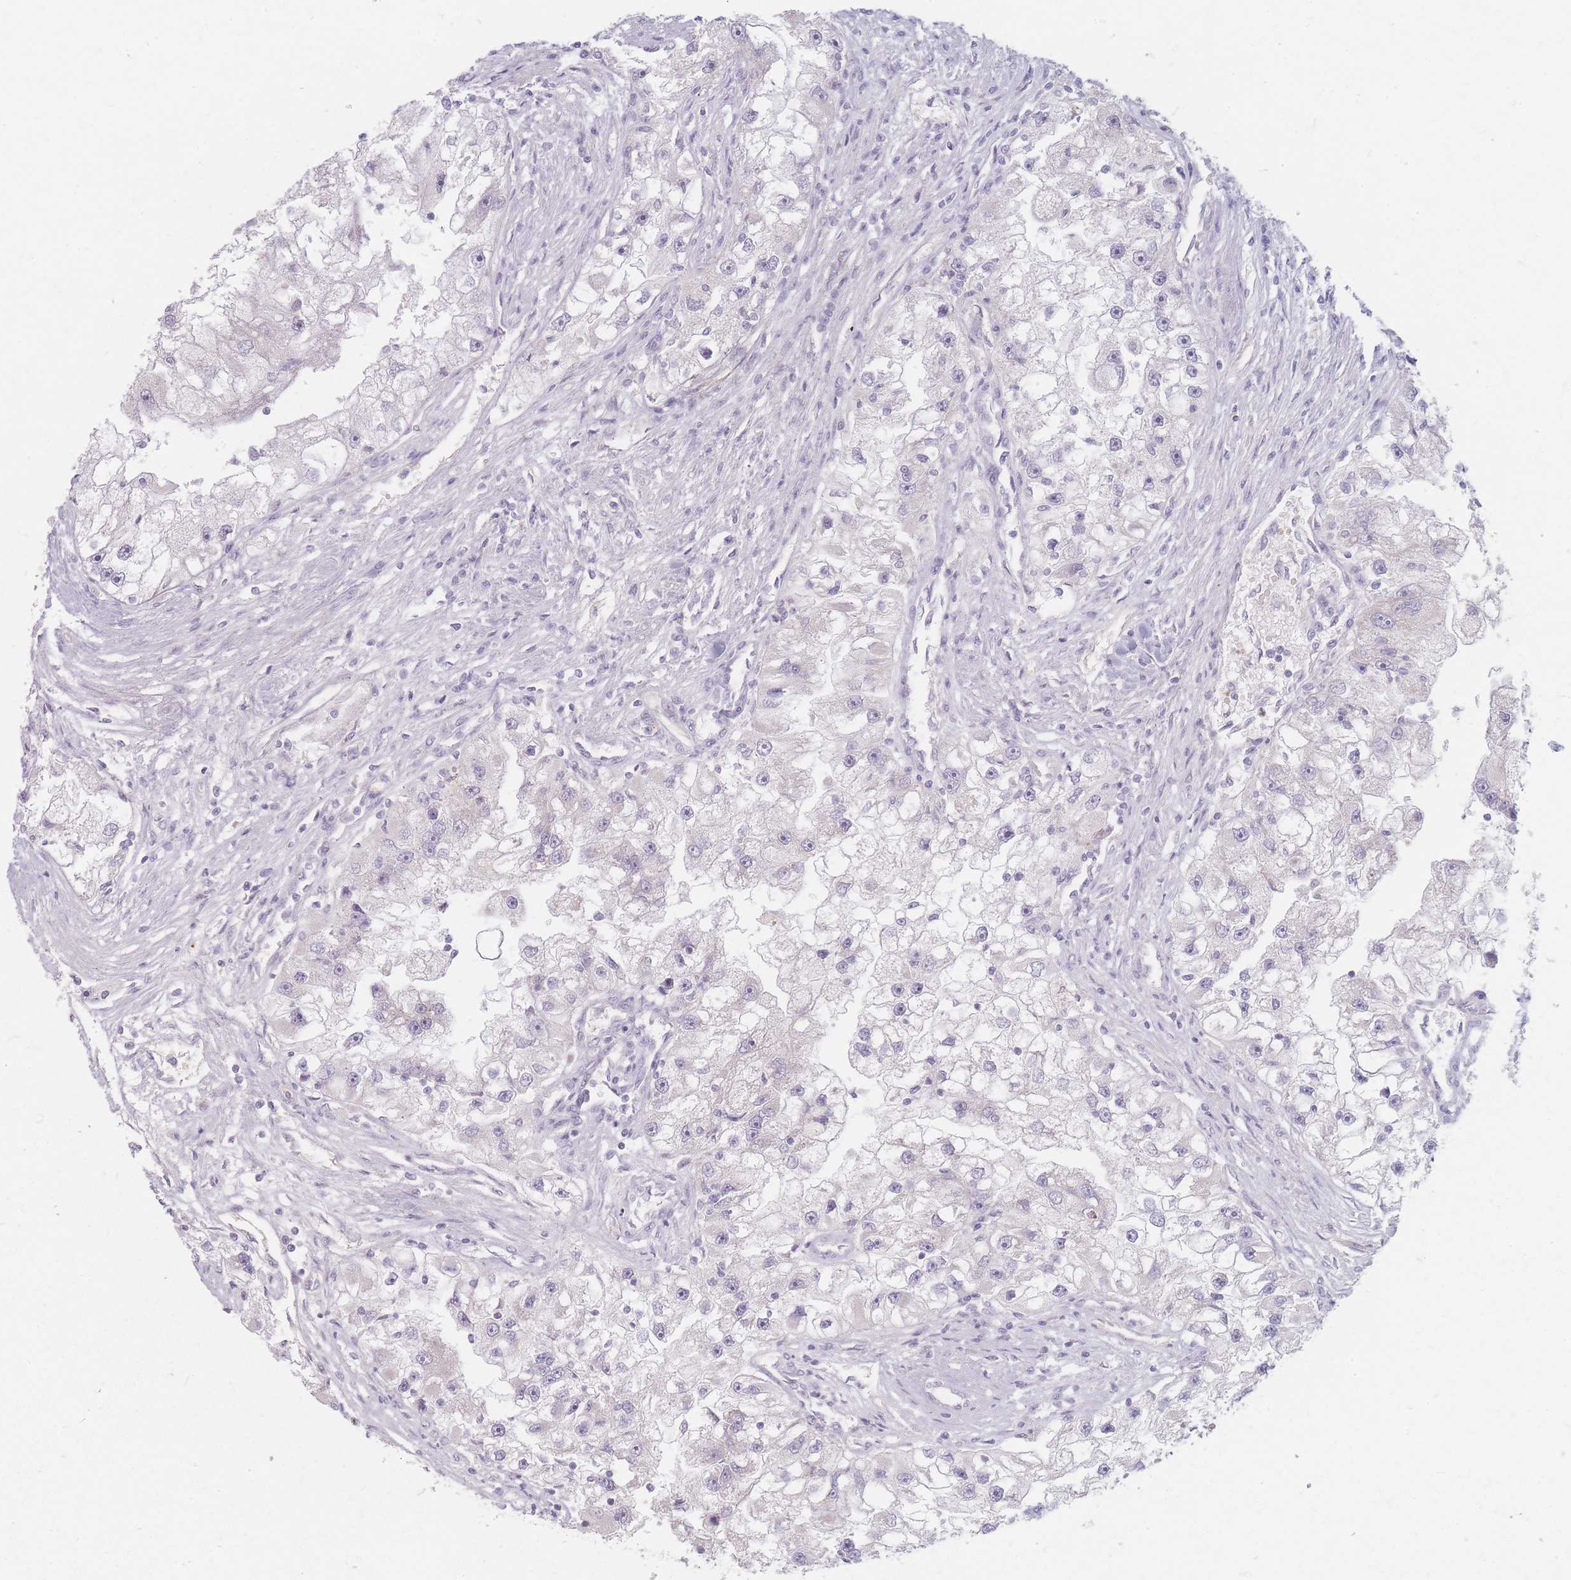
{"staining": {"intensity": "negative", "quantity": "none", "location": "none"}, "tissue": "renal cancer", "cell_type": "Tumor cells", "image_type": "cancer", "snomed": [{"axis": "morphology", "description": "Adenocarcinoma, NOS"}, {"axis": "topography", "description": "Kidney"}], "caption": "Tumor cells are negative for protein expression in human renal cancer. (DAB (3,3'-diaminobenzidine) immunohistochemistry (IHC) with hematoxylin counter stain).", "gene": "CHCHD7", "patient": {"sex": "male", "age": 63}}